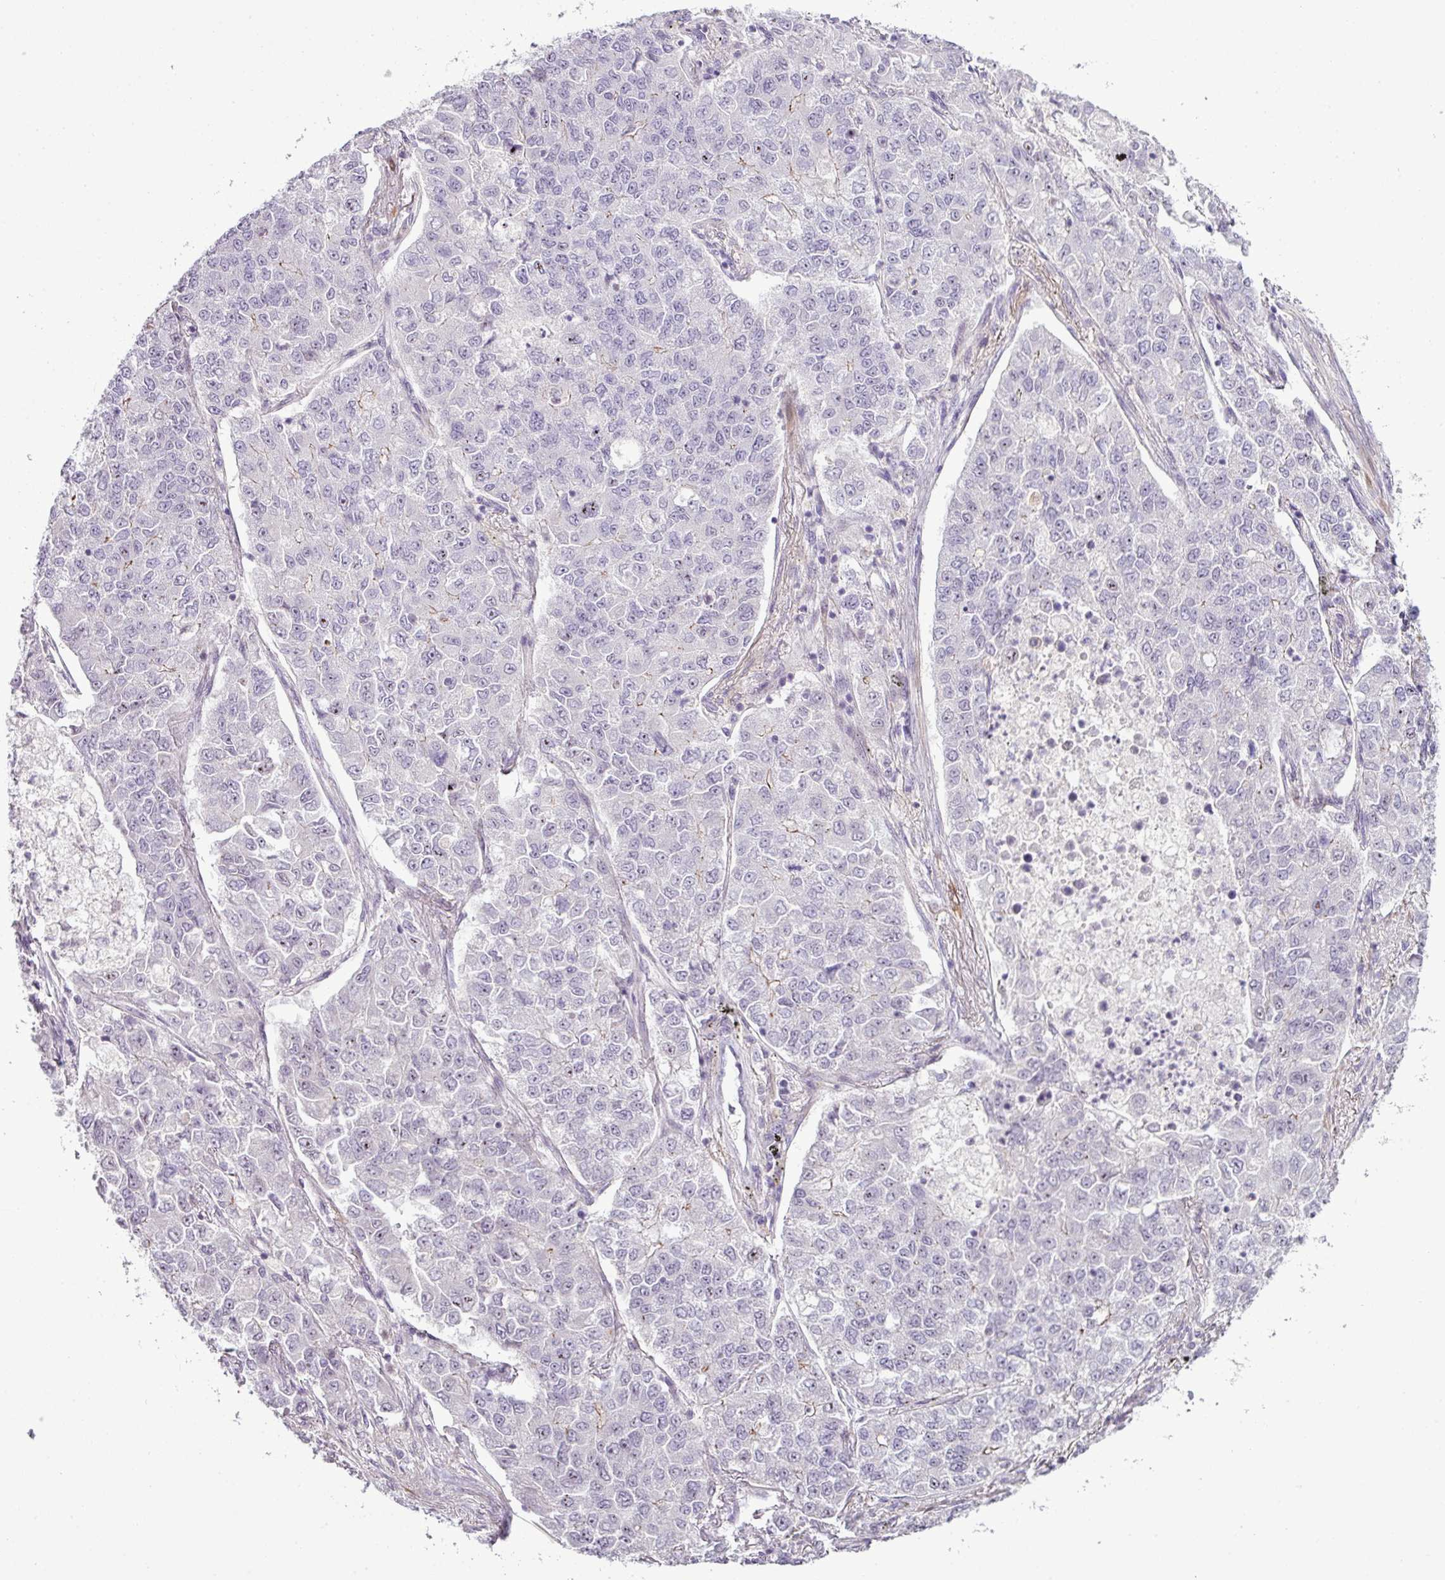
{"staining": {"intensity": "negative", "quantity": "none", "location": "none"}, "tissue": "lung cancer", "cell_type": "Tumor cells", "image_type": "cancer", "snomed": [{"axis": "morphology", "description": "Adenocarcinoma, NOS"}, {"axis": "topography", "description": "Lung"}], "caption": "IHC of lung cancer displays no expression in tumor cells. (Immunohistochemistry, brightfield microscopy, high magnification).", "gene": "ZNF688", "patient": {"sex": "male", "age": 49}}